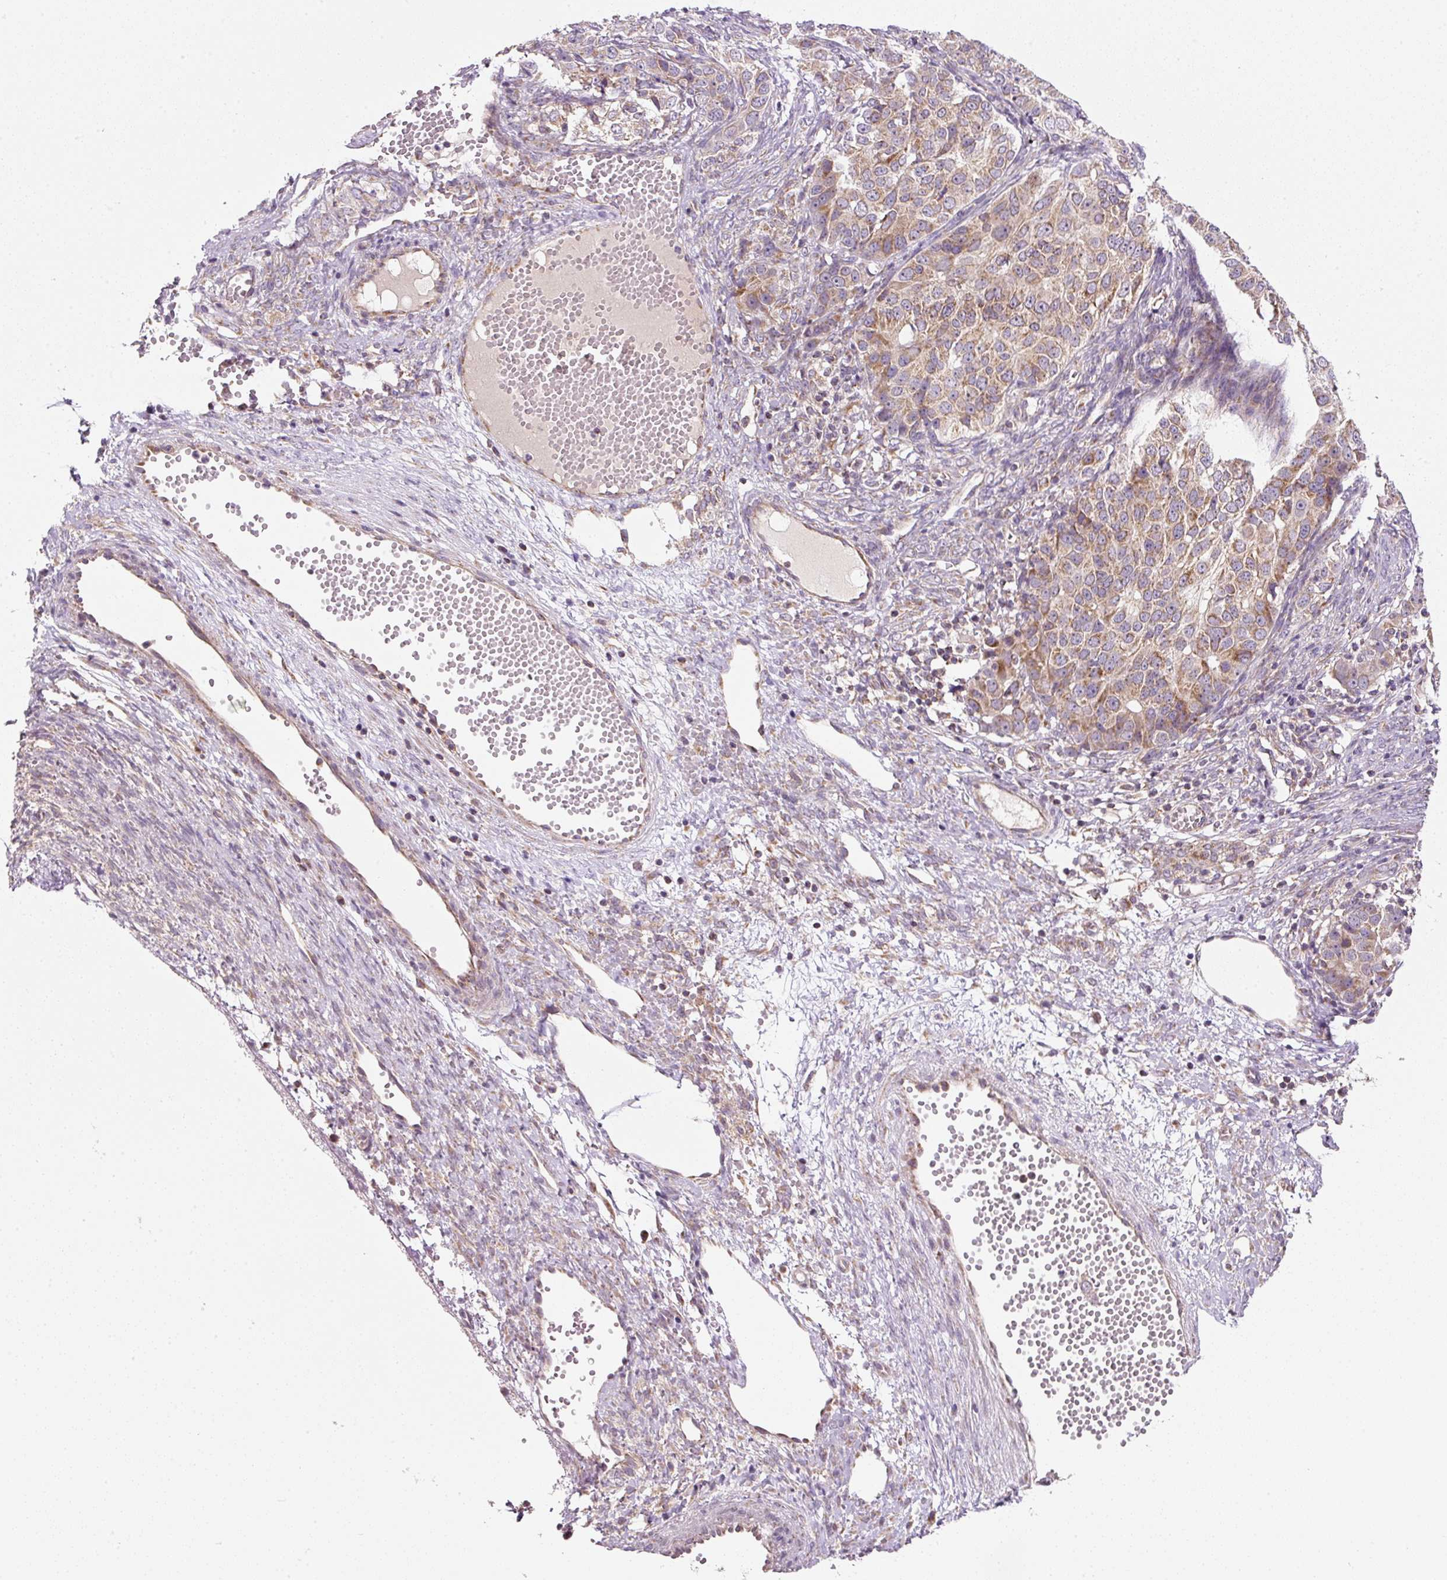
{"staining": {"intensity": "moderate", "quantity": "<25%", "location": "cytoplasmic/membranous"}, "tissue": "ovarian cancer", "cell_type": "Tumor cells", "image_type": "cancer", "snomed": [{"axis": "morphology", "description": "Carcinoma, endometroid"}, {"axis": "topography", "description": "Ovary"}], "caption": "Brown immunohistochemical staining in ovarian cancer (endometroid carcinoma) exhibits moderate cytoplasmic/membranous expression in approximately <25% of tumor cells.", "gene": "FAM78B", "patient": {"sex": "female", "age": 51}}